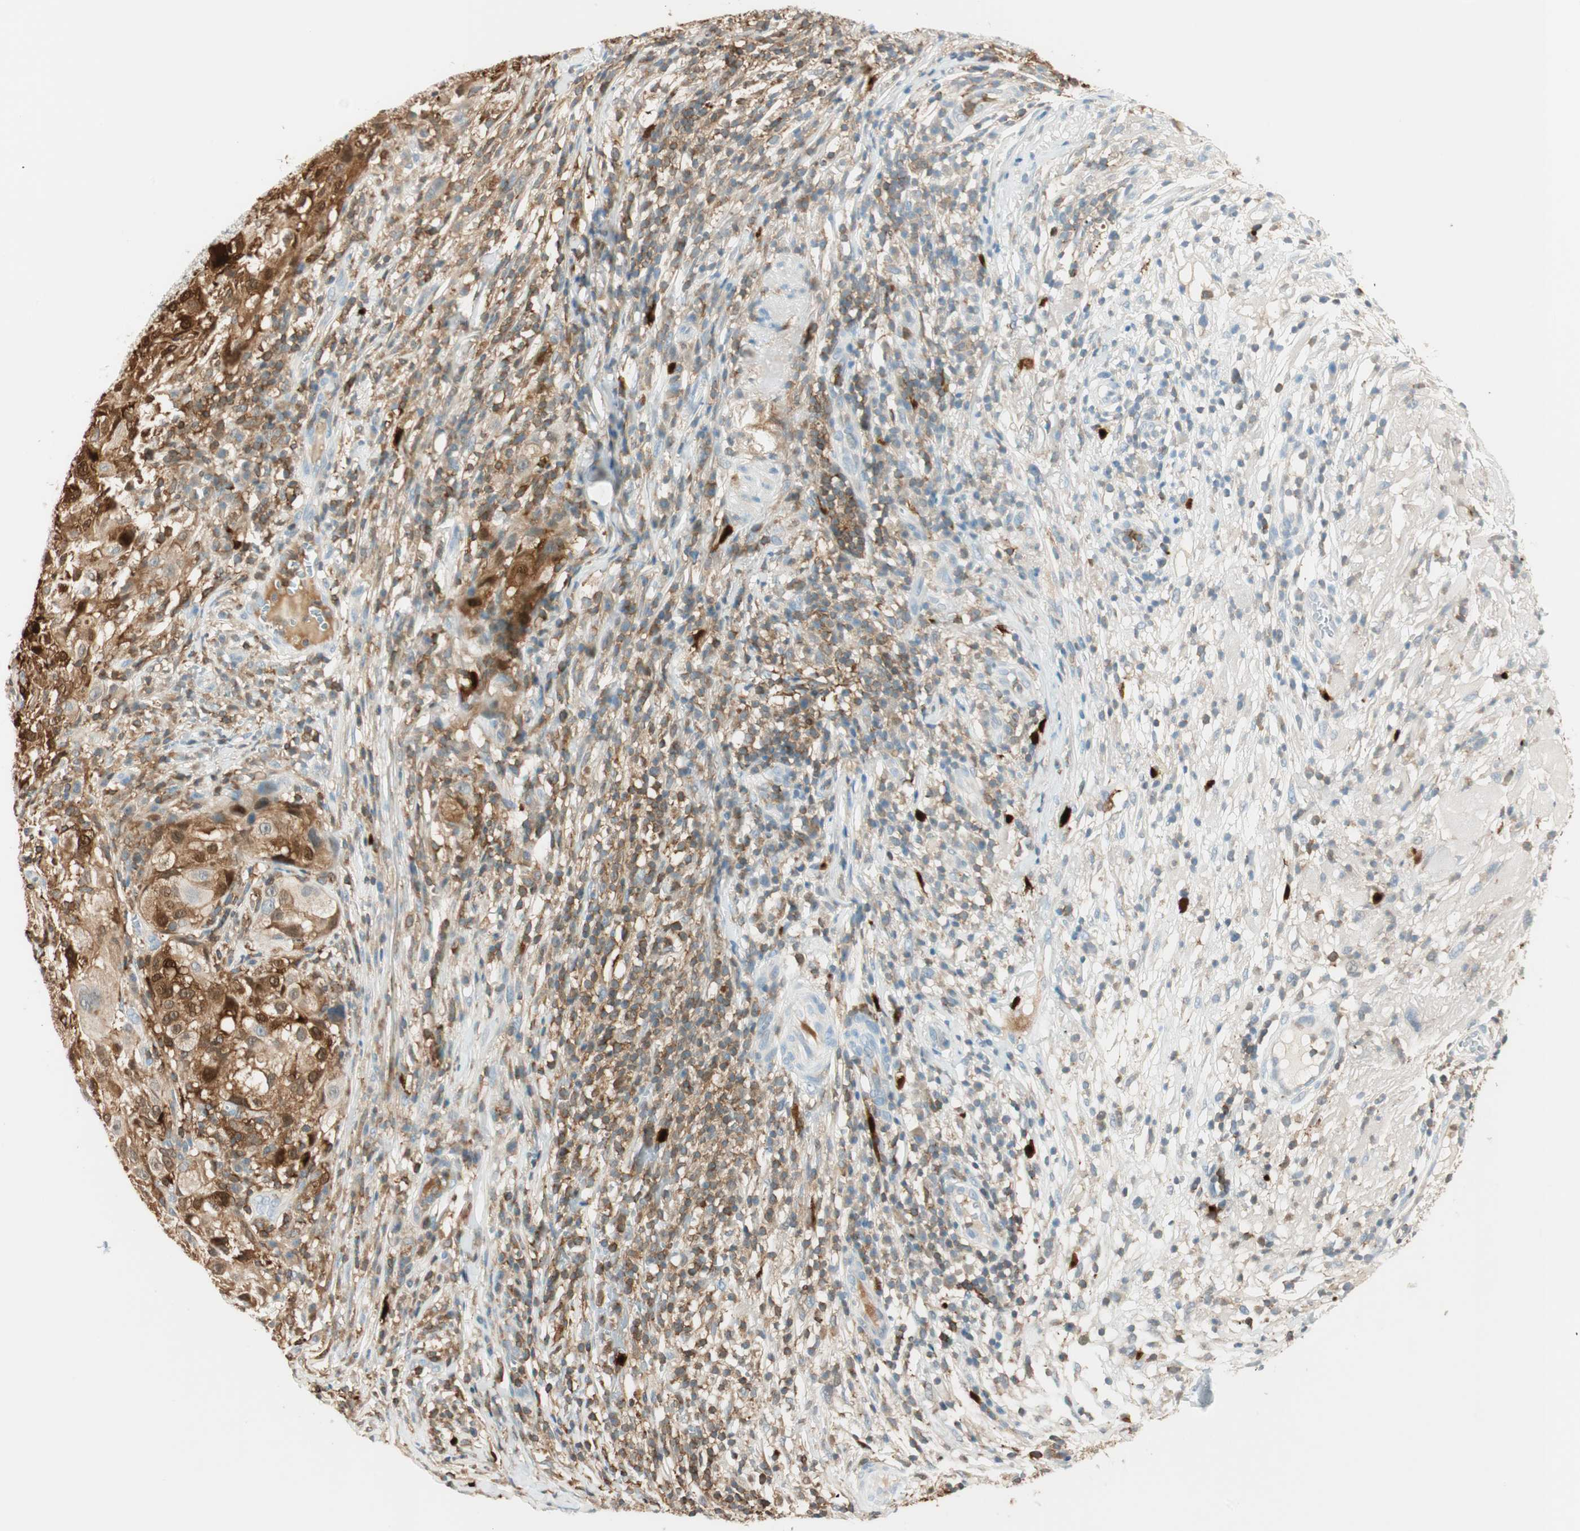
{"staining": {"intensity": "strong", "quantity": ">75%", "location": "cytoplasmic/membranous"}, "tissue": "melanoma", "cell_type": "Tumor cells", "image_type": "cancer", "snomed": [{"axis": "morphology", "description": "Necrosis, NOS"}, {"axis": "morphology", "description": "Malignant melanoma, NOS"}, {"axis": "topography", "description": "Skin"}], "caption": "Protein staining of melanoma tissue demonstrates strong cytoplasmic/membranous staining in about >75% of tumor cells.", "gene": "HPGD", "patient": {"sex": "female", "age": 87}}